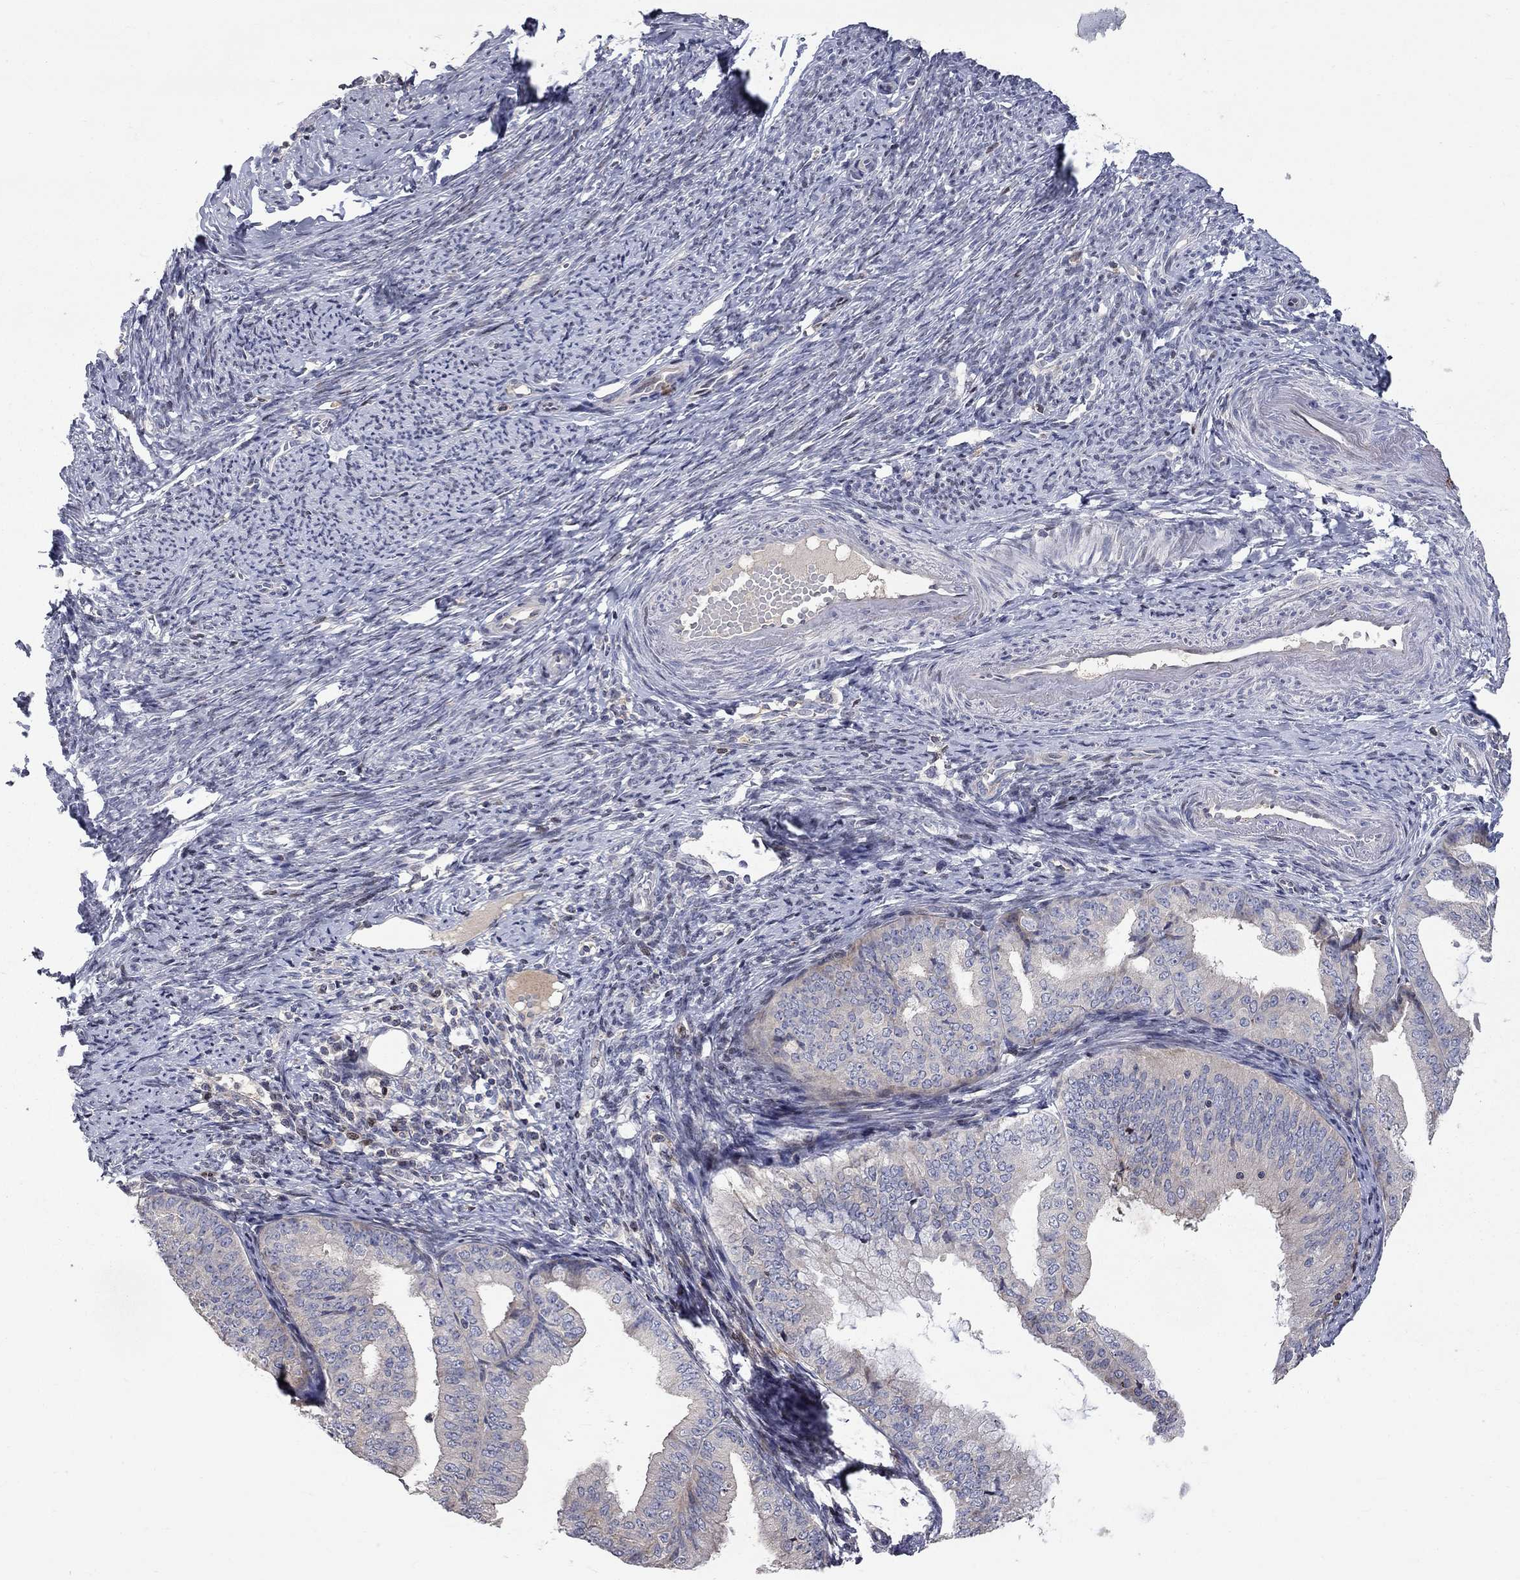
{"staining": {"intensity": "negative", "quantity": "none", "location": "none"}, "tissue": "endometrial cancer", "cell_type": "Tumor cells", "image_type": "cancer", "snomed": [{"axis": "morphology", "description": "Adenocarcinoma, NOS"}, {"axis": "topography", "description": "Endometrium"}], "caption": "Tumor cells are negative for protein expression in human endometrial cancer. (DAB (3,3'-diaminobenzidine) immunohistochemistry (IHC) visualized using brightfield microscopy, high magnification).", "gene": "ERN2", "patient": {"sex": "female", "age": 63}}